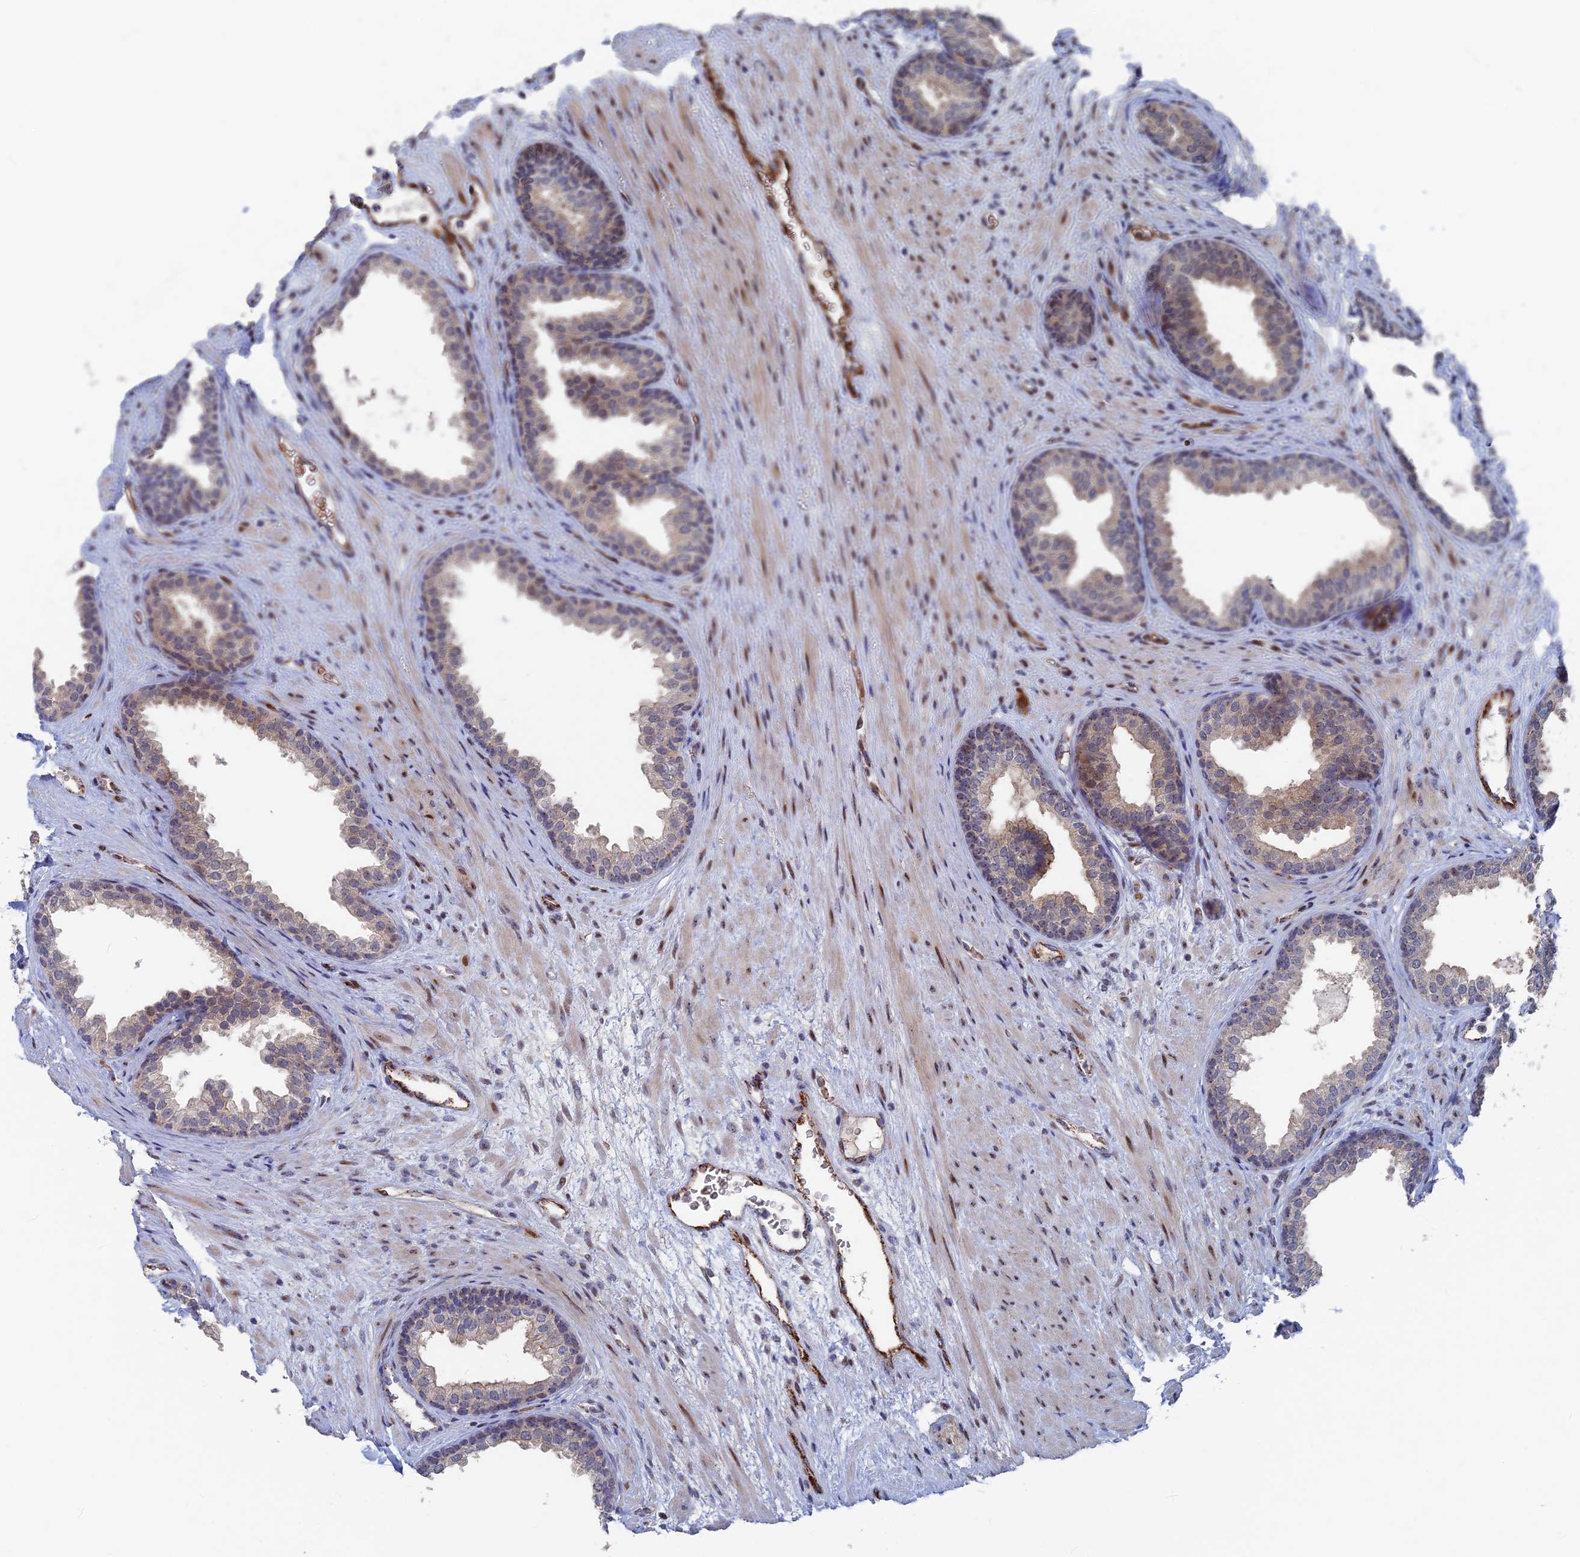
{"staining": {"intensity": "weak", "quantity": "<25%", "location": "cytoplasmic/membranous,nuclear"}, "tissue": "prostate", "cell_type": "Glandular cells", "image_type": "normal", "snomed": [{"axis": "morphology", "description": "Normal tissue, NOS"}, {"axis": "topography", "description": "Prostate"}], "caption": "DAB immunohistochemical staining of benign human prostate demonstrates no significant staining in glandular cells. (Stains: DAB (3,3'-diaminobenzidine) IHC with hematoxylin counter stain, Microscopy: brightfield microscopy at high magnification).", "gene": "SH3D21", "patient": {"sex": "male", "age": 76}}